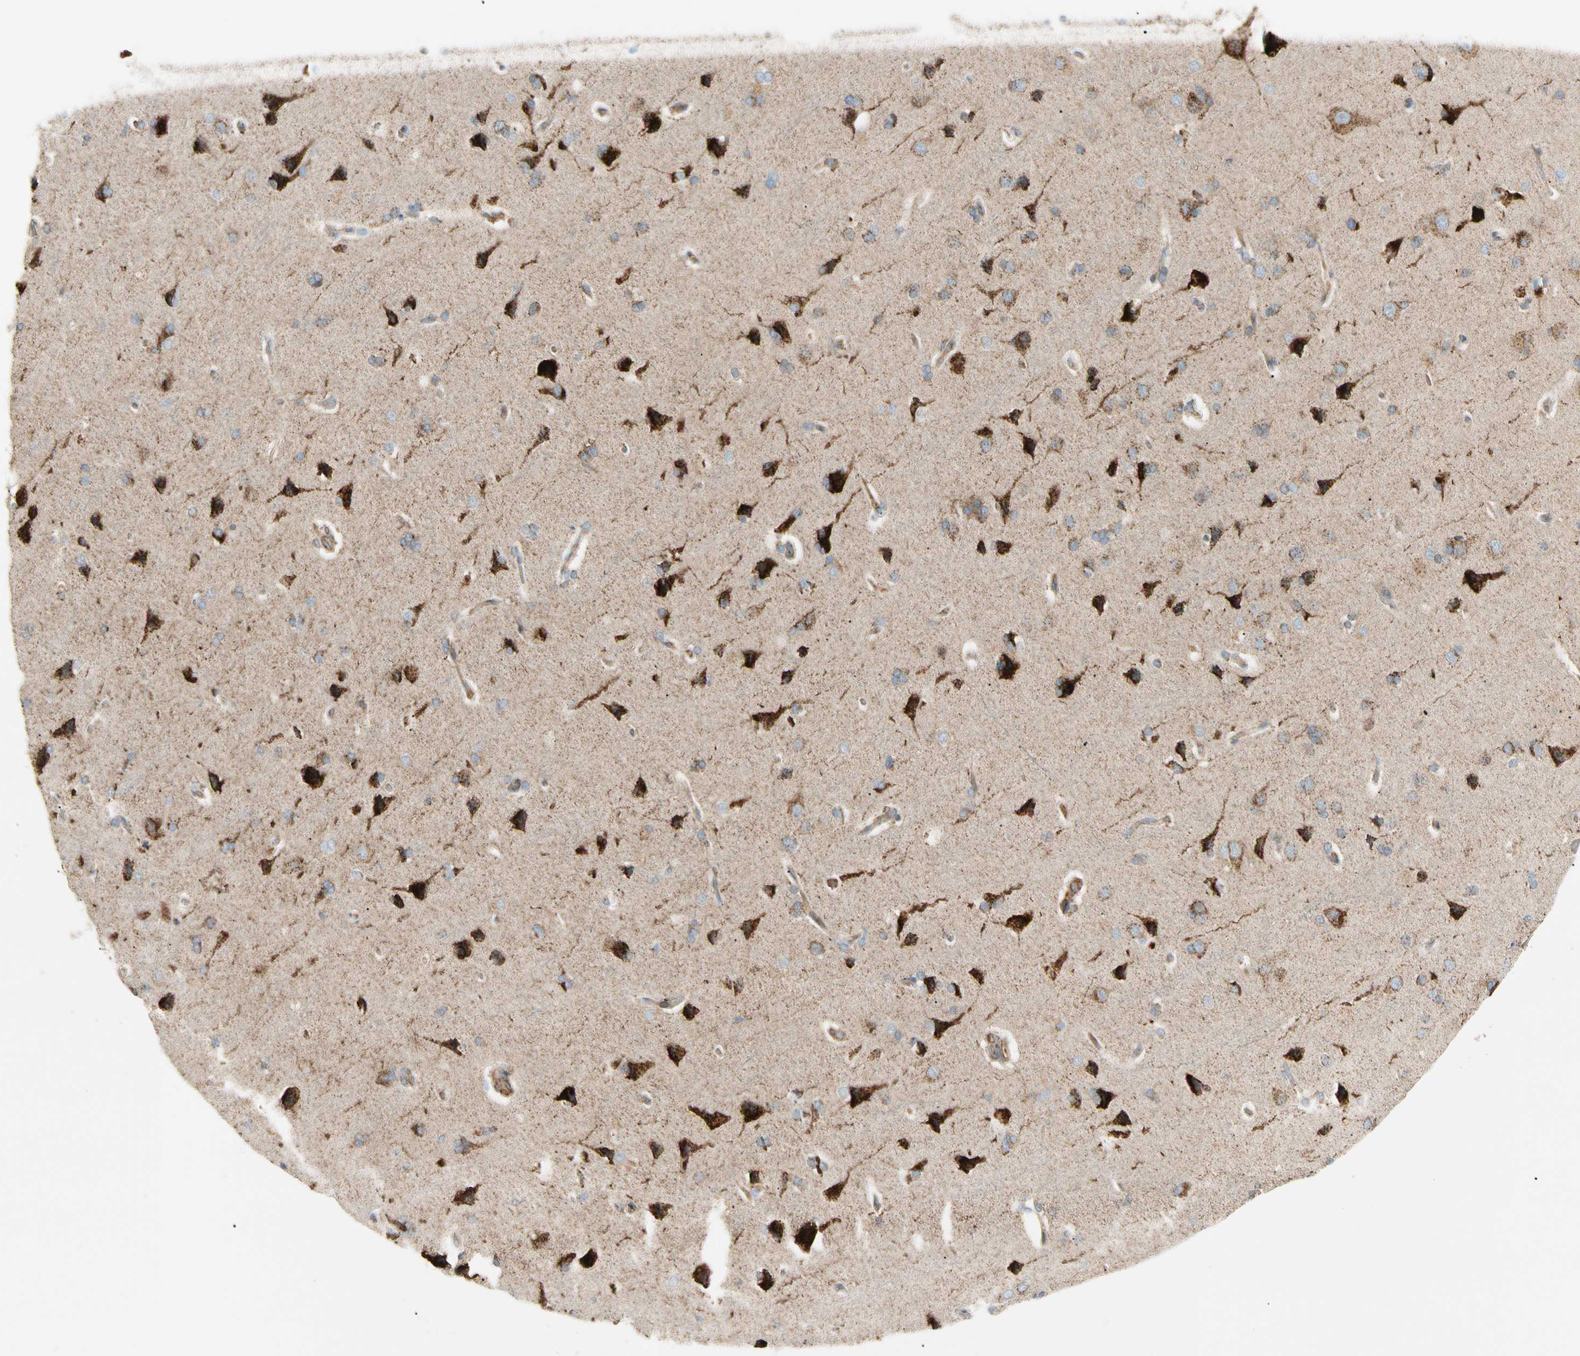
{"staining": {"intensity": "moderate", "quantity": ">75%", "location": "cytoplasmic/membranous"}, "tissue": "cerebral cortex", "cell_type": "Endothelial cells", "image_type": "normal", "snomed": [{"axis": "morphology", "description": "Normal tissue, NOS"}, {"axis": "topography", "description": "Cerebral cortex"}], "caption": "DAB immunohistochemical staining of unremarkable cerebral cortex demonstrates moderate cytoplasmic/membranous protein staining in about >75% of endothelial cells.", "gene": "TBC1D10A", "patient": {"sex": "male", "age": 62}}